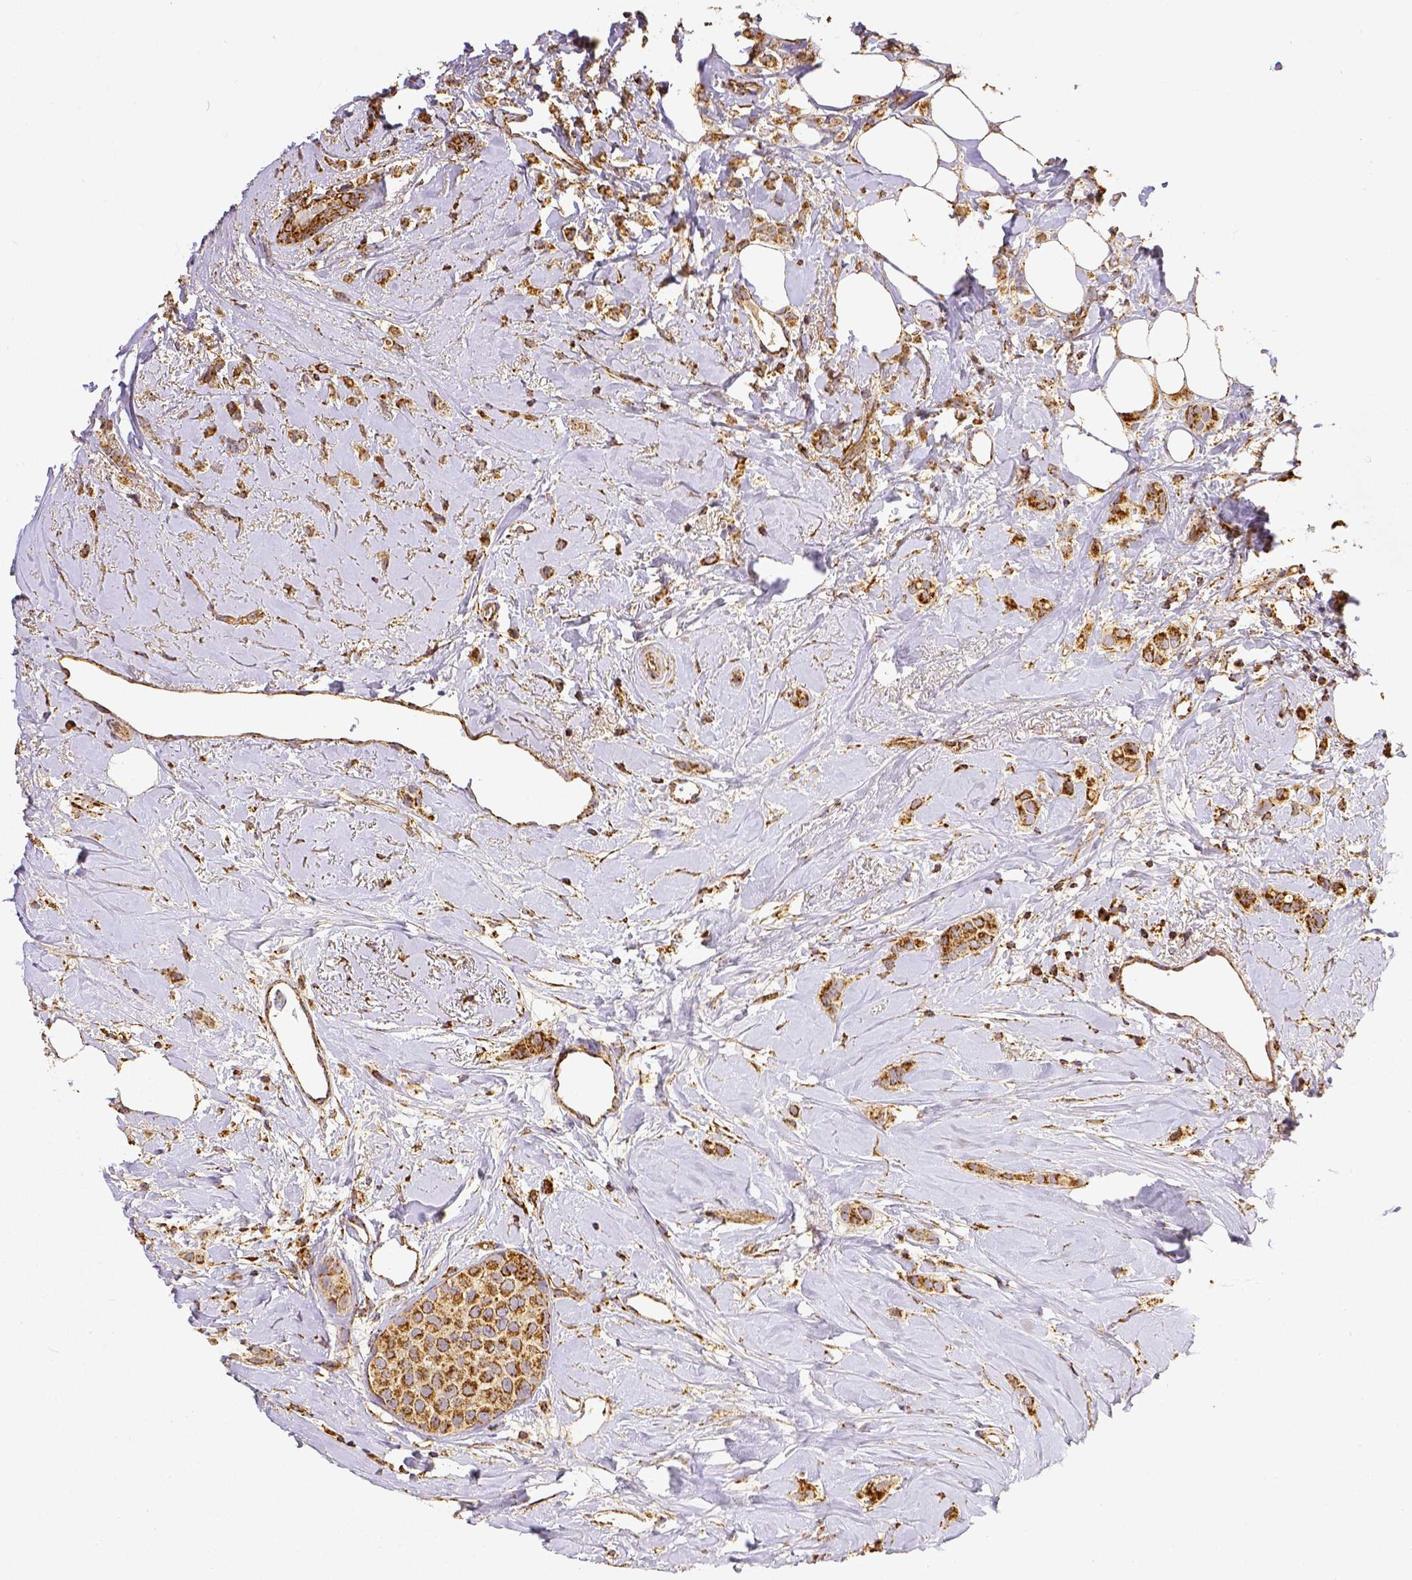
{"staining": {"intensity": "strong", "quantity": ">75%", "location": "cytoplasmic/membranous"}, "tissue": "breast cancer", "cell_type": "Tumor cells", "image_type": "cancer", "snomed": [{"axis": "morphology", "description": "Lobular carcinoma"}, {"axis": "topography", "description": "Breast"}], "caption": "IHC histopathology image of lobular carcinoma (breast) stained for a protein (brown), which shows high levels of strong cytoplasmic/membranous expression in approximately >75% of tumor cells.", "gene": "SDHB", "patient": {"sex": "female", "age": 66}}